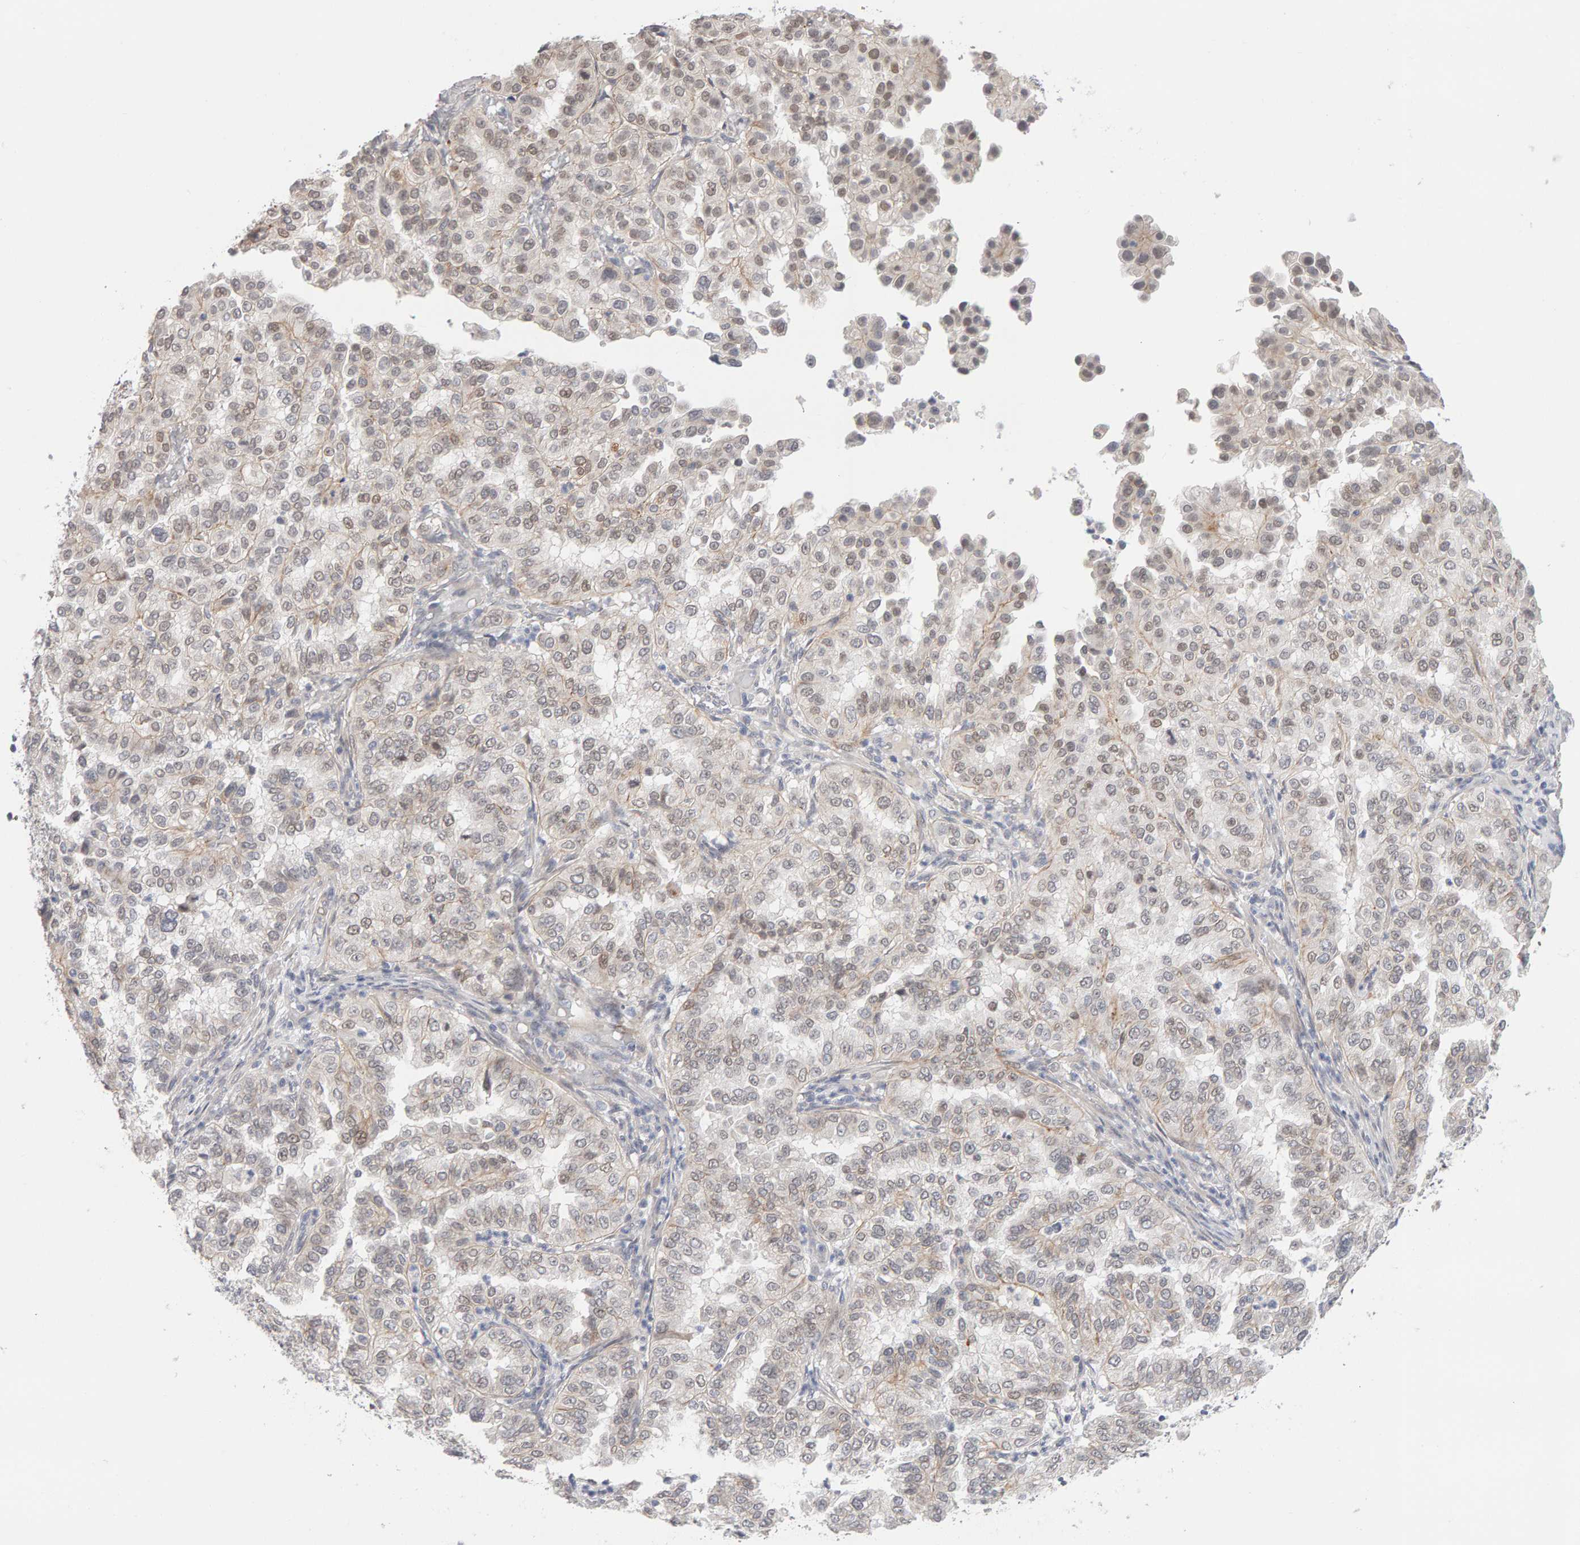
{"staining": {"intensity": "weak", "quantity": "<25%", "location": "nuclear"}, "tissue": "endometrial cancer", "cell_type": "Tumor cells", "image_type": "cancer", "snomed": [{"axis": "morphology", "description": "Adenocarcinoma, NOS"}, {"axis": "topography", "description": "Endometrium"}], "caption": "The immunohistochemistry (IHC) image has no significant positivity in tumor cells of endometrial cancer (adenocarcinoma) tissue.", "gene": "HNF4A", "patient": {"sex": "female", "age": 85}}